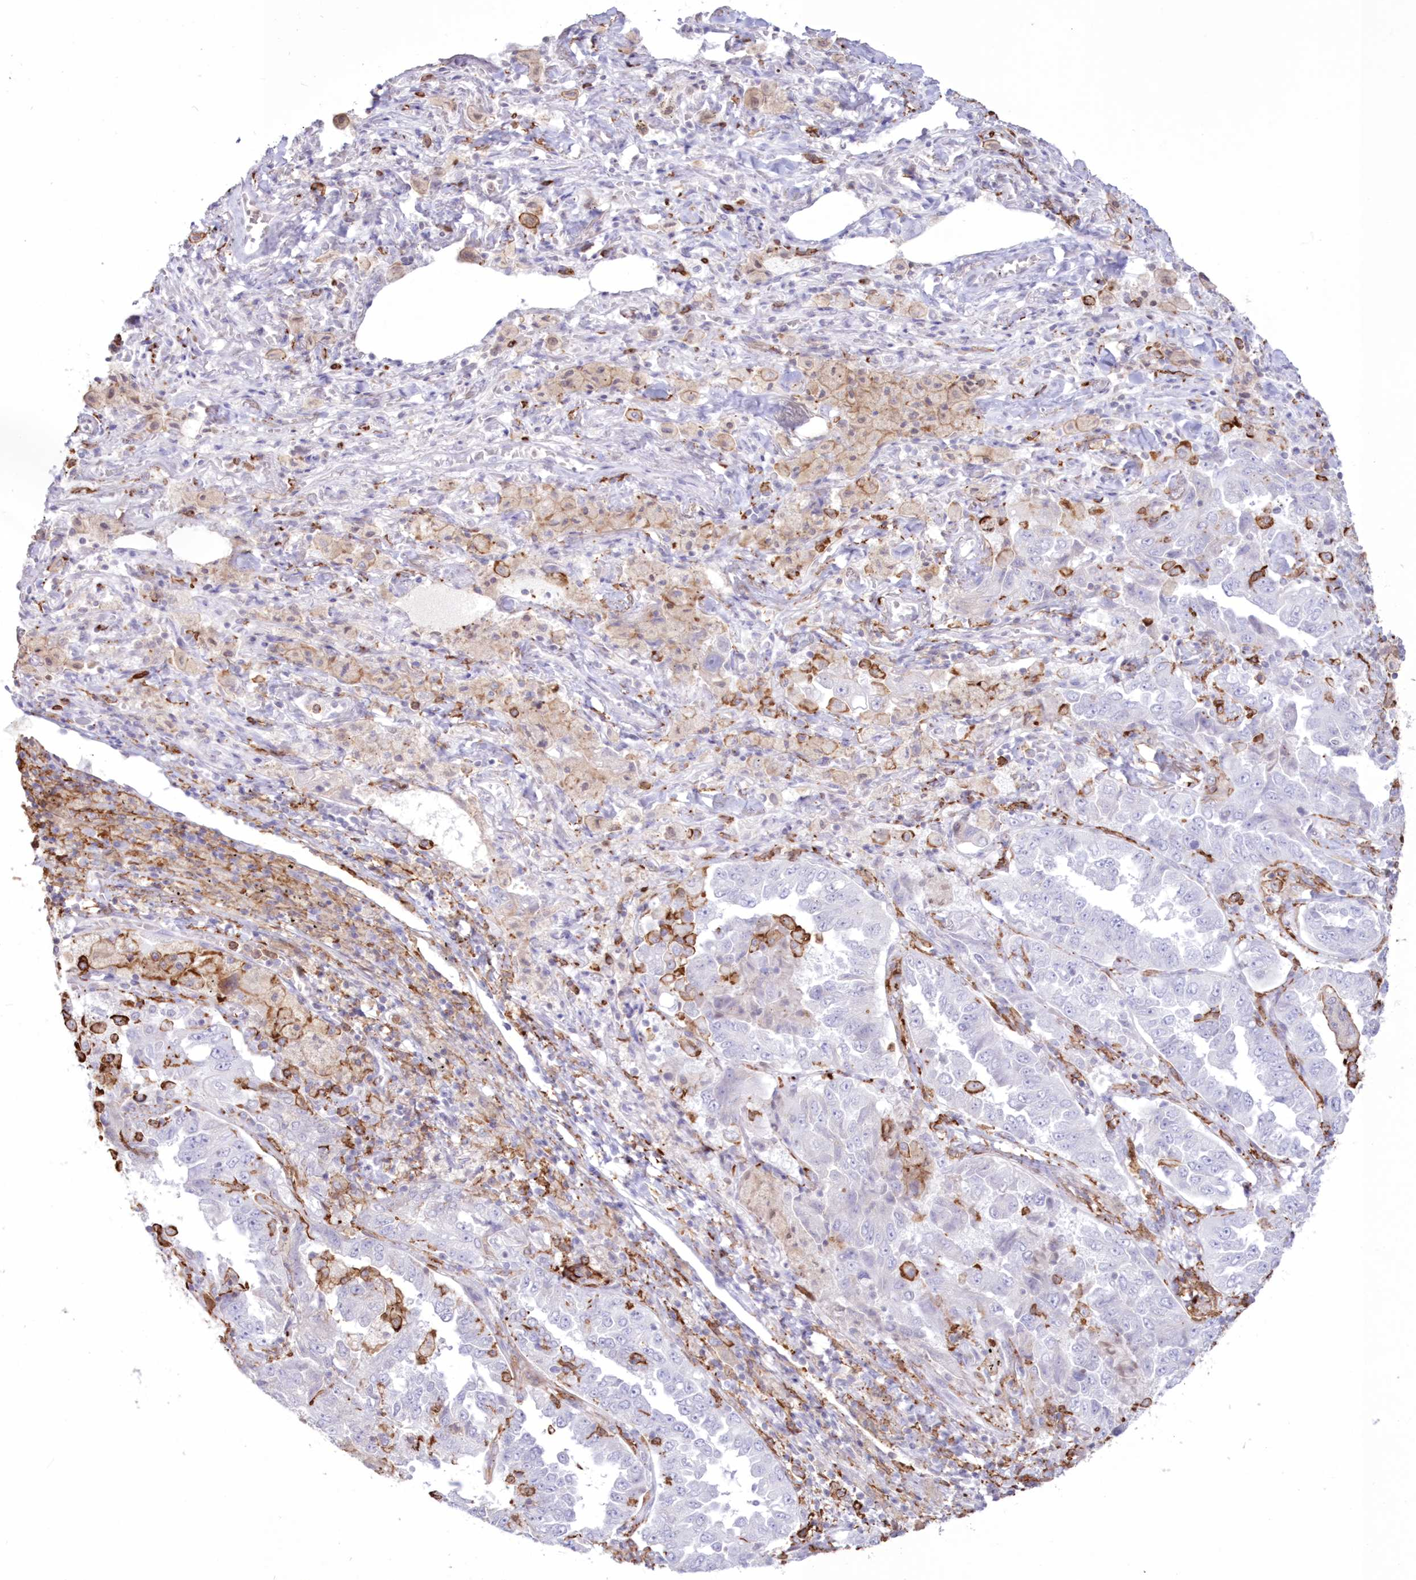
{"staining": {"intensity": "negative", "quantity": "none", "location": "none"}, "tissue": "lung cancer", "cell_type": "Tumor cells", "image_type": "cancer", "snomed": [{"axis": "morphology", "description": "Adenocarcinoma, NOS"}, {"axis": "topography", "description": "Lung"}], "caption": "The histopathology image demonstrates no significant positivity in tumor cells of lung cancer.", "gene": "C11orf1", "patient": {"sex": "female", "age": 51}}